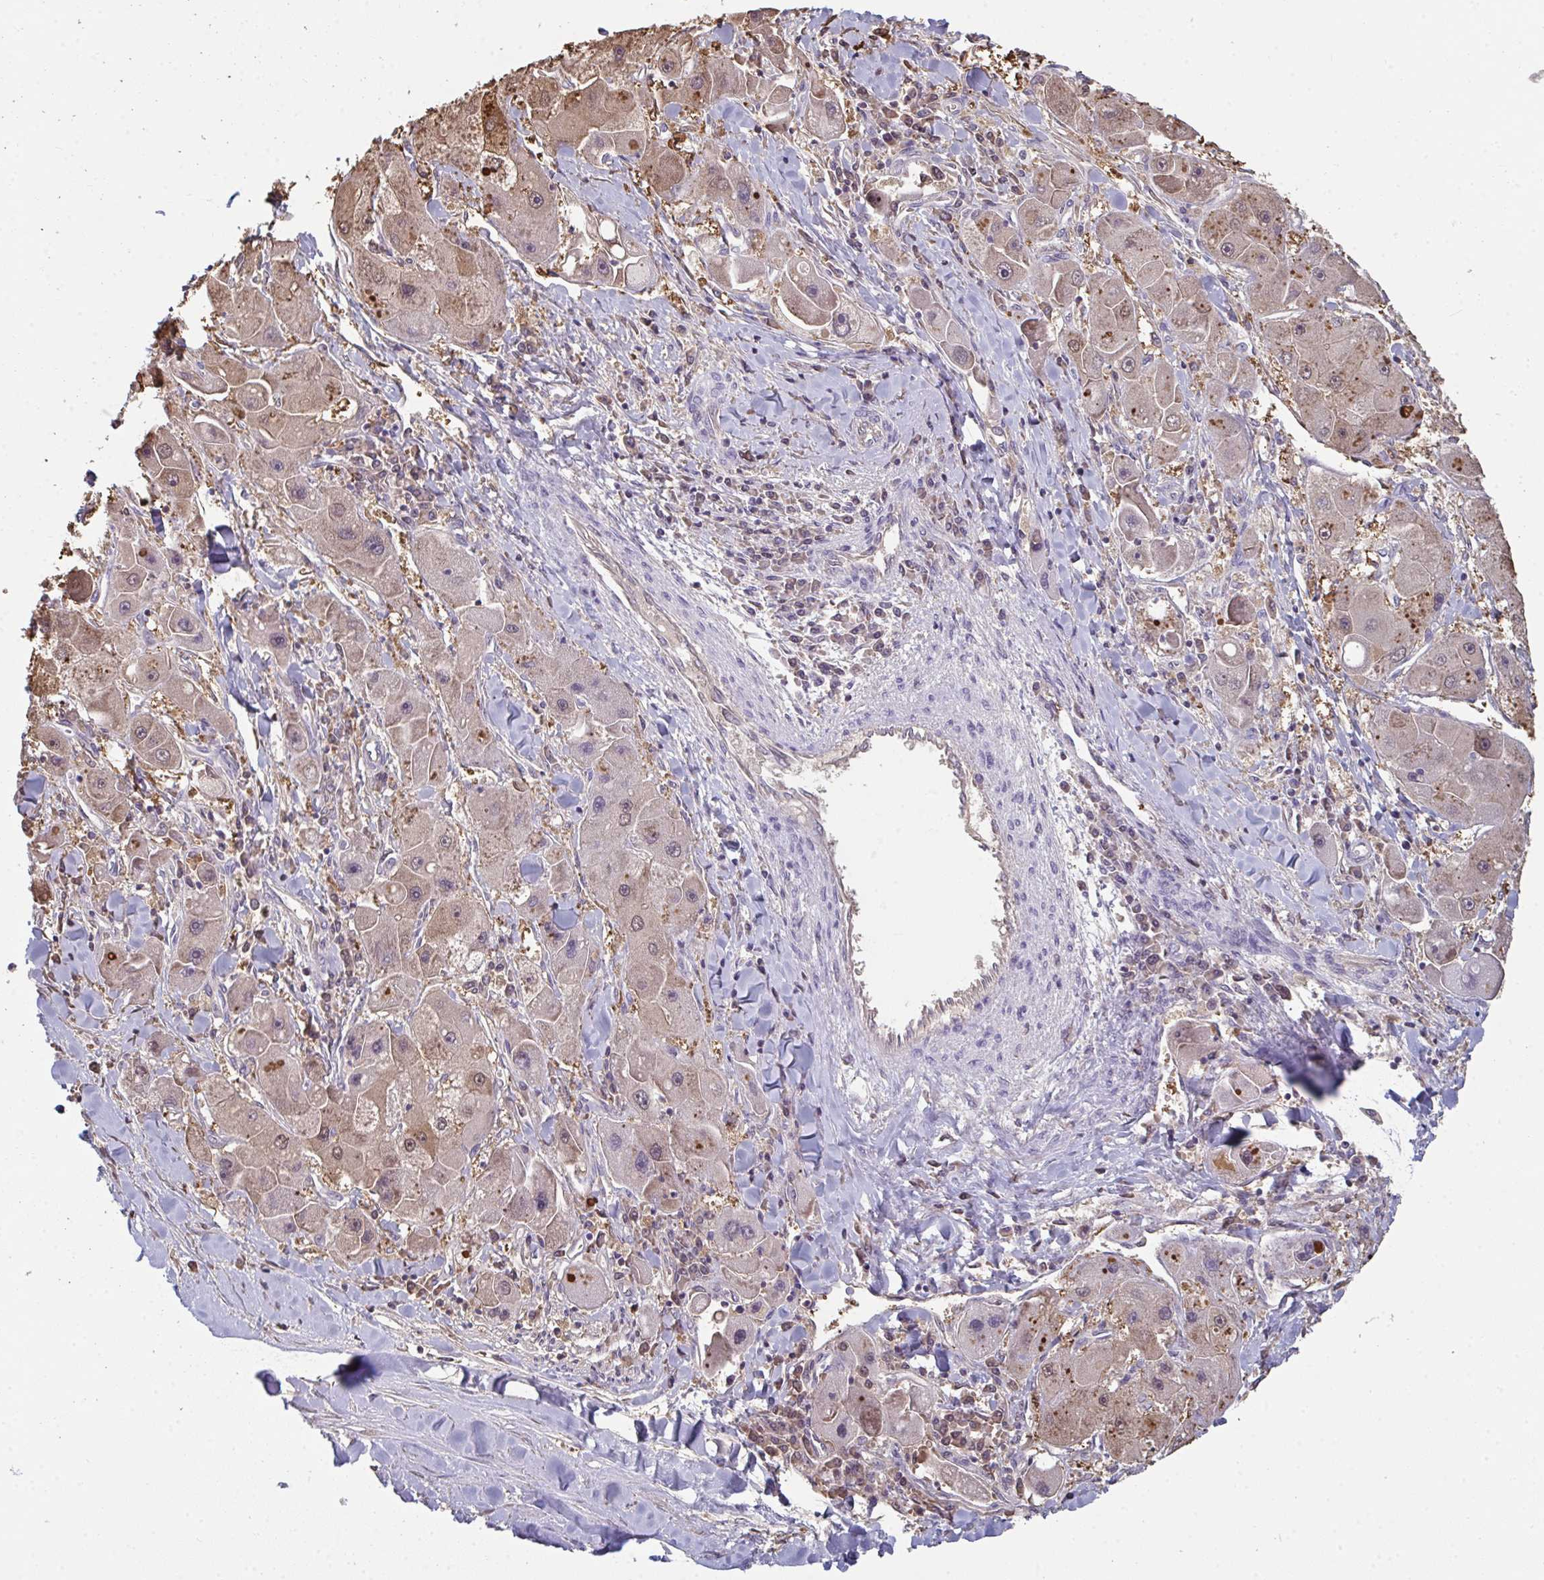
{"staining": {"intensity": "moderate", "quantity": ">75%", "location": "cytoplasmic/membranous,nuclear"}, "tissue": "liver cancer", "cell_type": "Tumor cells", "image_type": "cancer", "snomed": [{"axis": "morphology", "description": "Carcinoma, Hepatocellular, NOS"}, {"axis": "topography", "description": "Liver"}], "caption": "IHC staining of liver cancer, which displays medium levels of moderate cytoplasmic/membranous and nuclear expression in about >75% of tumor cells indicating moderate cytoplasmic/membranous and nuclear protein positivity. The staining was performed using DAB (brown) for protein detection and nuclei were counterstained in hematoxylin (blue).", "gene": "TTC9C", "patient": {"sex": "male", "age": 24}}